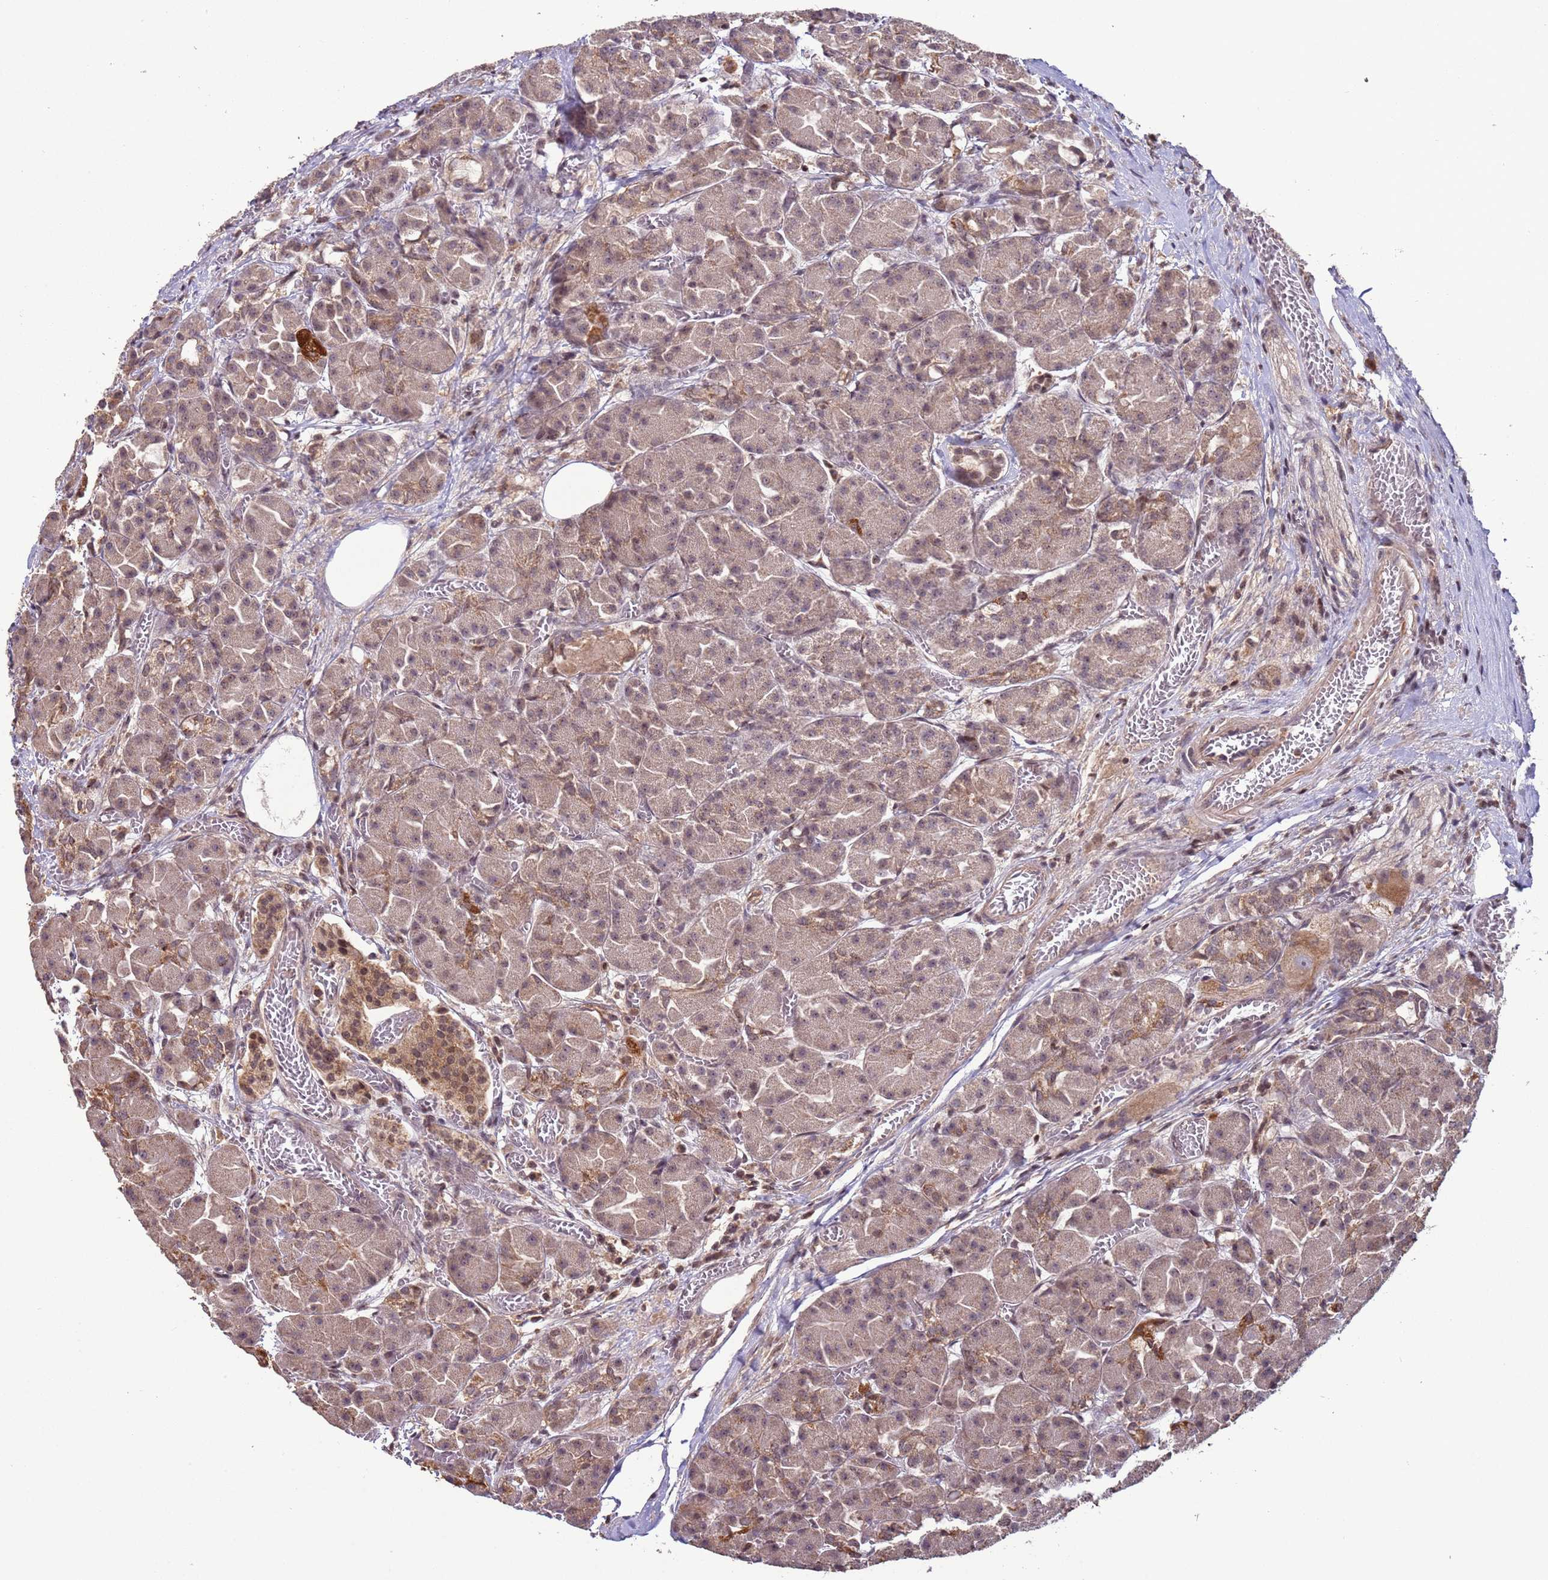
{"staining": {"intensity": "weak", "quantity": ">75%", "location": "cytoplasmic/membranous,nuclear"}, "tissue": "pancreas", "cell_type": "Exocrine glandular cells", "image_type": "normal", "snomed": [{"axis": "morphology", "description": "Normal tissue, NOS"}, {"axis": "topography", "description": "Pancreas"}], "caption": "Protein staining of unremarkable pancreas reveals weak cytoplasmic/membranous,nuclear staining in about >75% of exocrine glandular cells.", "gene": "RCOR2", "patient": {"sex": "male", "age": 63}}